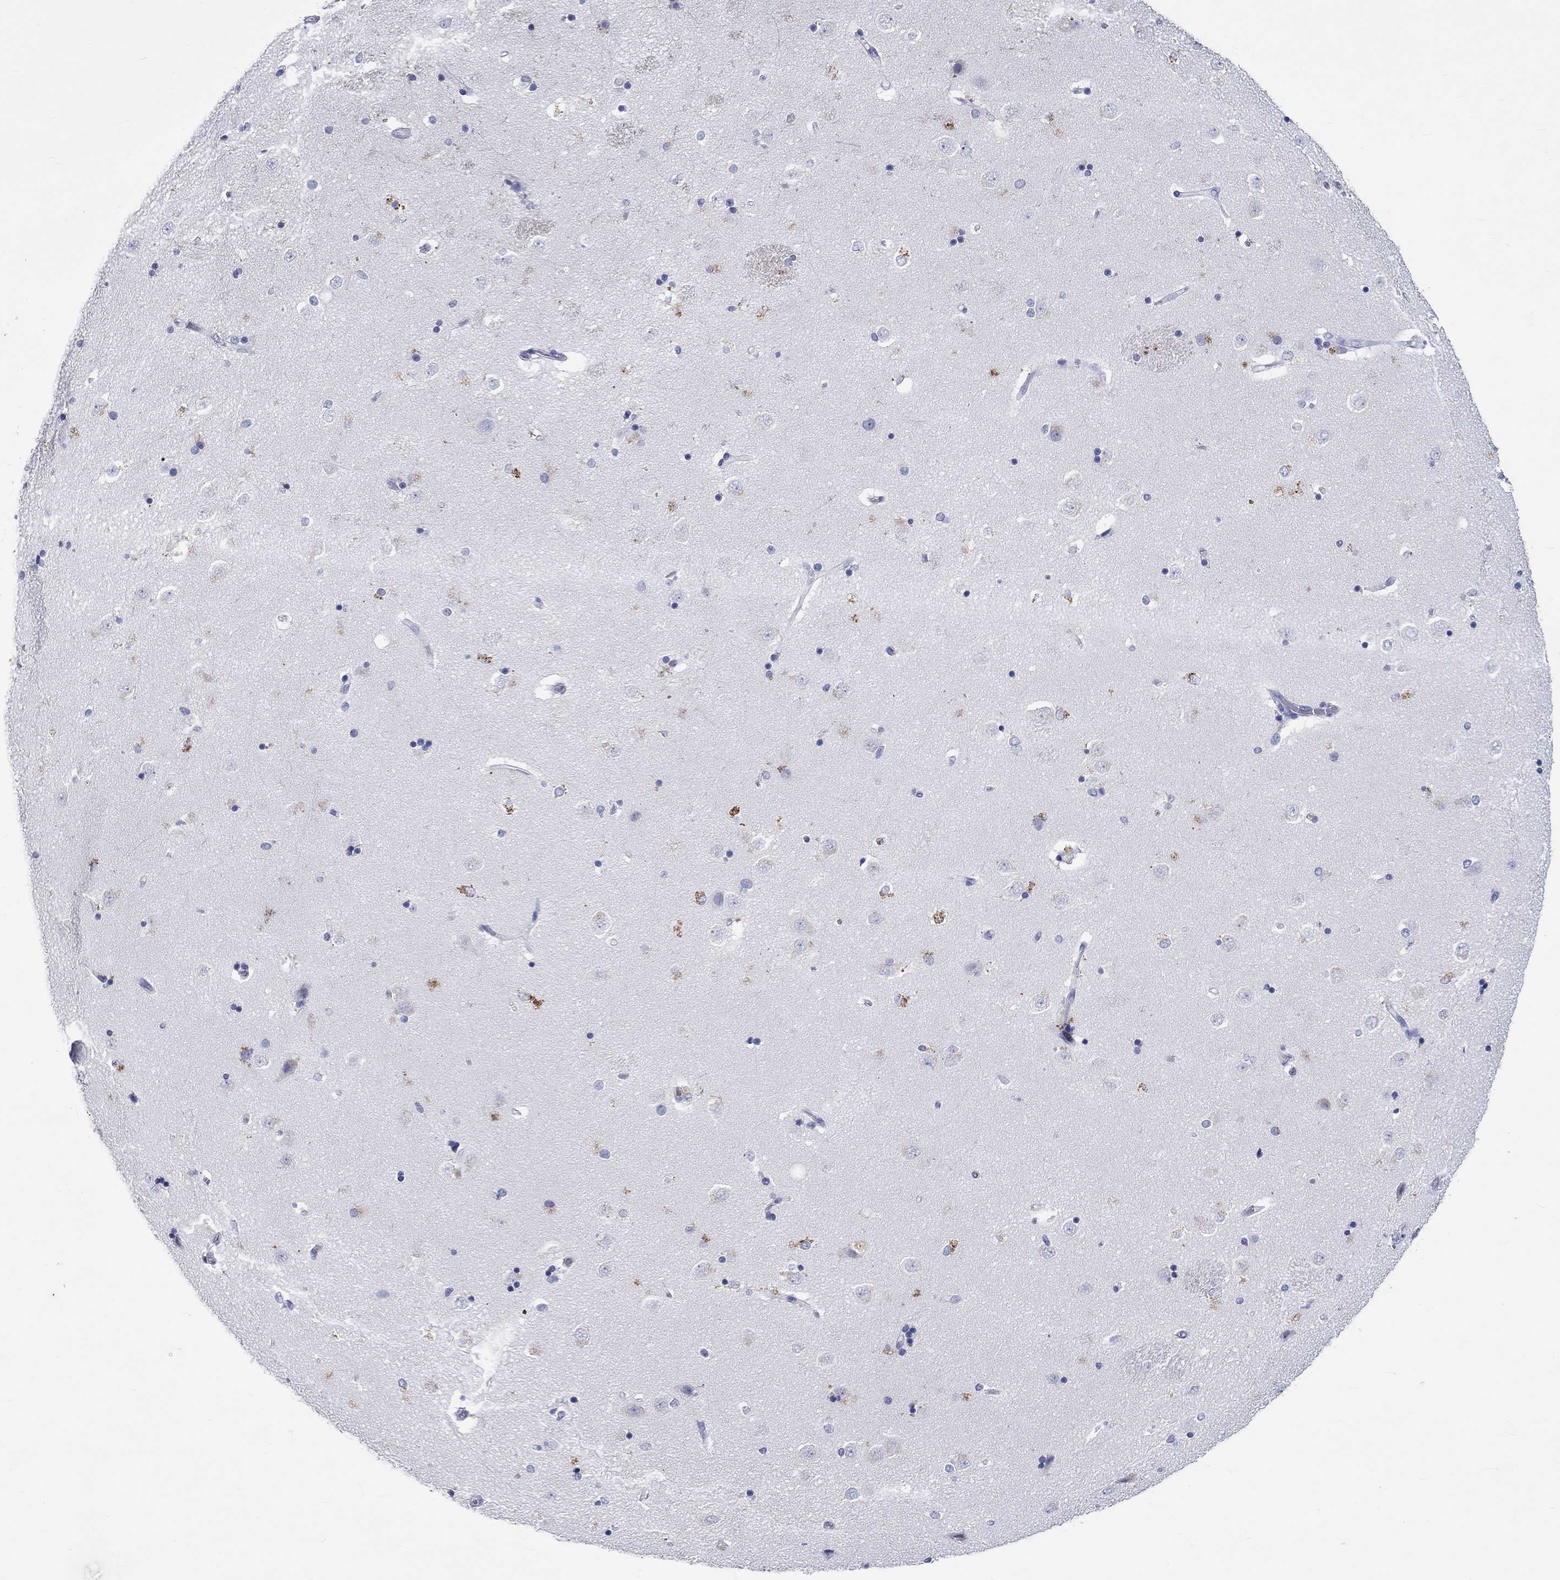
{"staining": {"intensity": "moderate", "quantity": "<25%", "location": "cytoplasmic/membranous"}, "tissue": "caudate", "cell_type": "Glial cells", "image_type": "normal", "snomed": [{"axis": "morphology", "description": "Normal tissue, NOS"}, {"axis": "topography", "description": "Lateral ventricle wall"}], "caption": "Unremarkable caudate exhibits moderate cytoplasmic/membranous expression in about <25% of glial cells (DAB IHC with brightfield microscopy, high magnification)..", "gene": "EPX", "patient": {"sex": "male", "age": 51}}